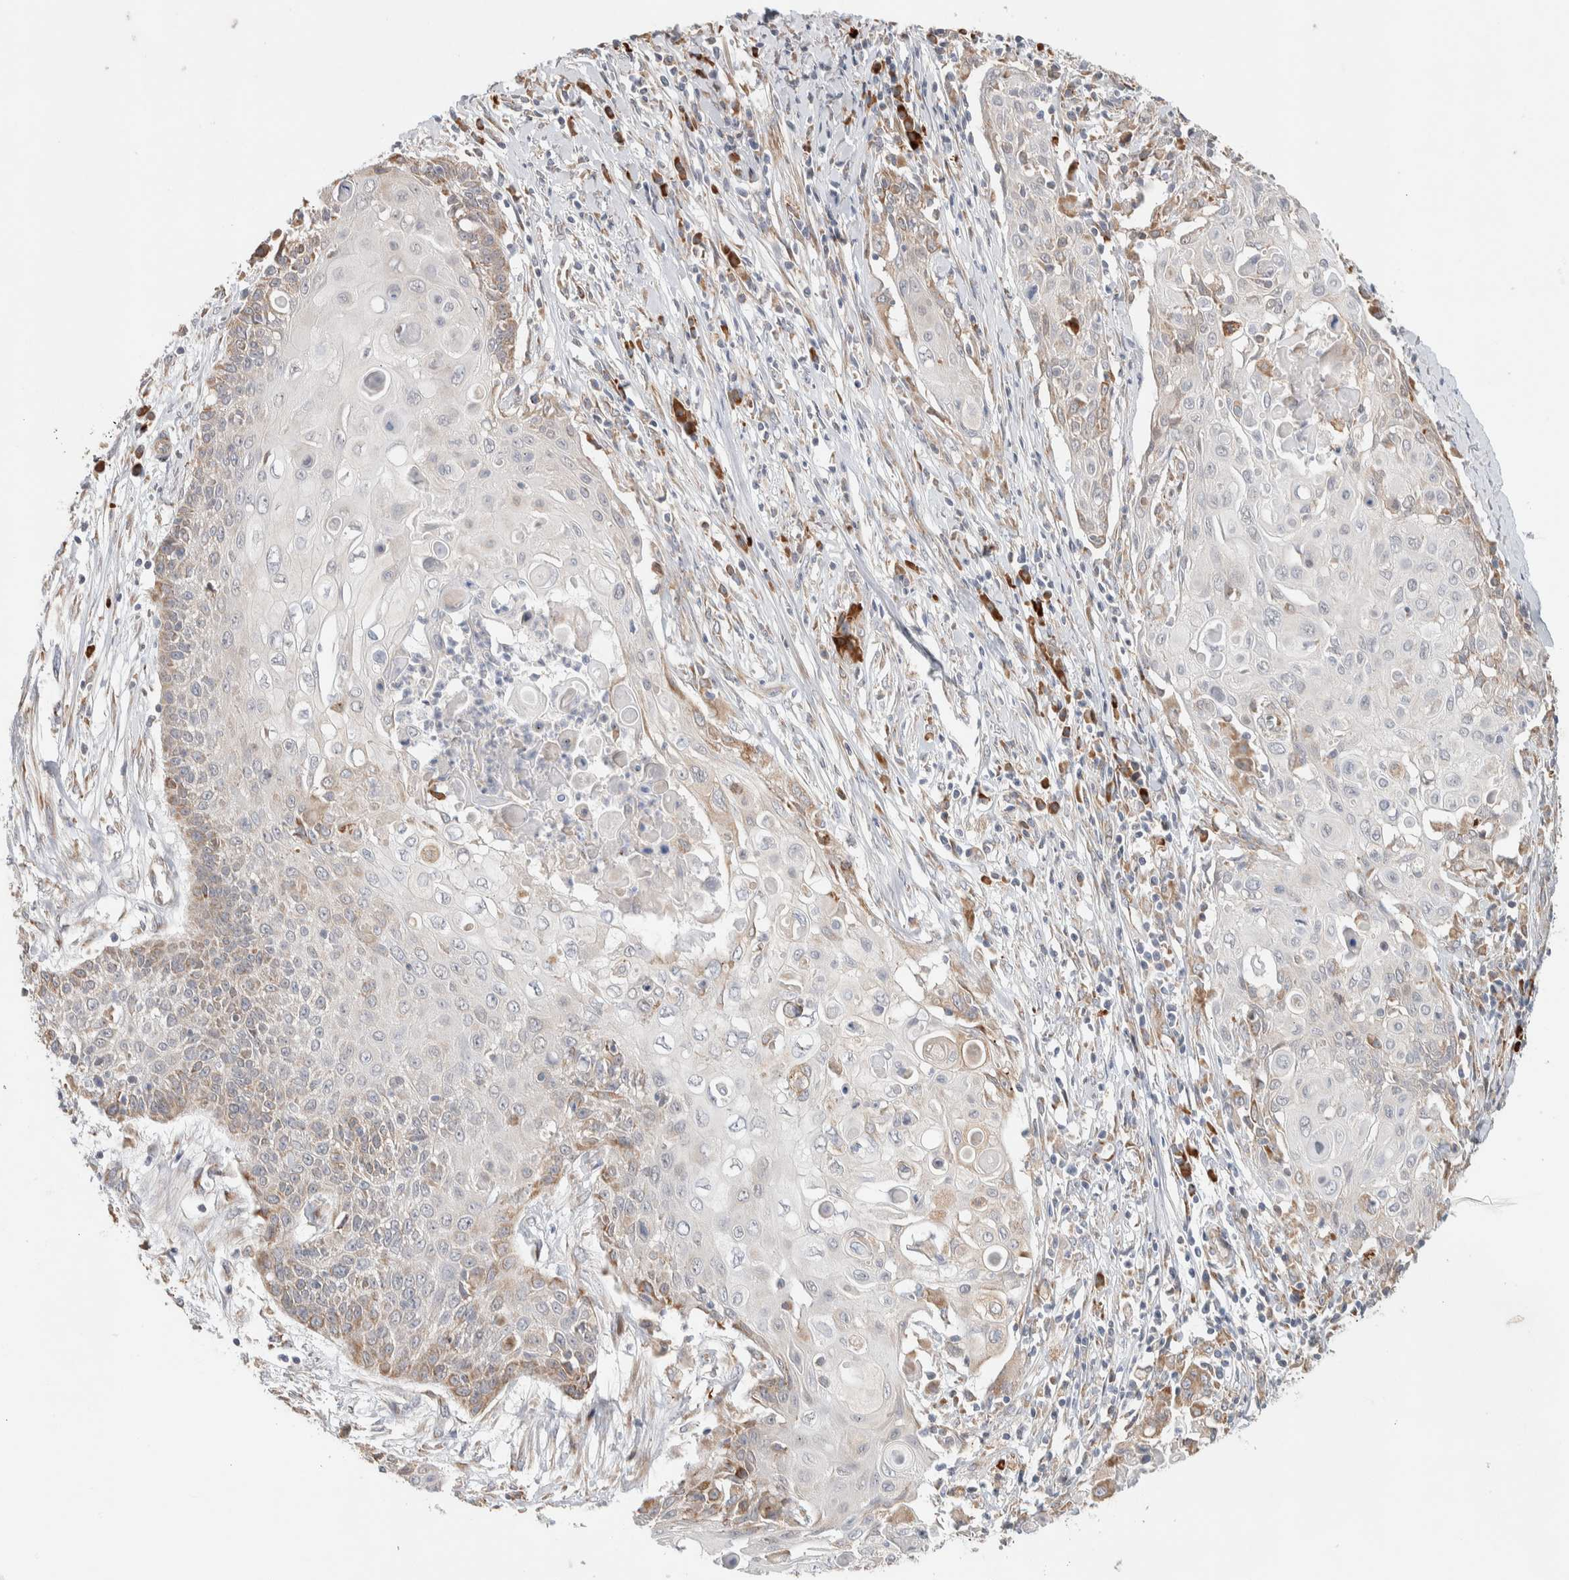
{"staining": {"intensity": "weak", "quantity": "<25%", "location": "cytoplasmic/membranous"}, "tissue": "cervical cancer", "cell_type": "Tumor cells", "image_type": "cancer", "snomed": [{"axis": "morphology", "description": "Squamous cell carcinoma, NOS"}, {"axis": "topography", "description": "Cervix"}], "caption": "Cervical cancer (squamous cell carcinoma) was stained to show a protein in brown. There is no significant positivity in tumor cells.", "gene": "ADCY8", "patient": {"sex": "female", "age": 39}}